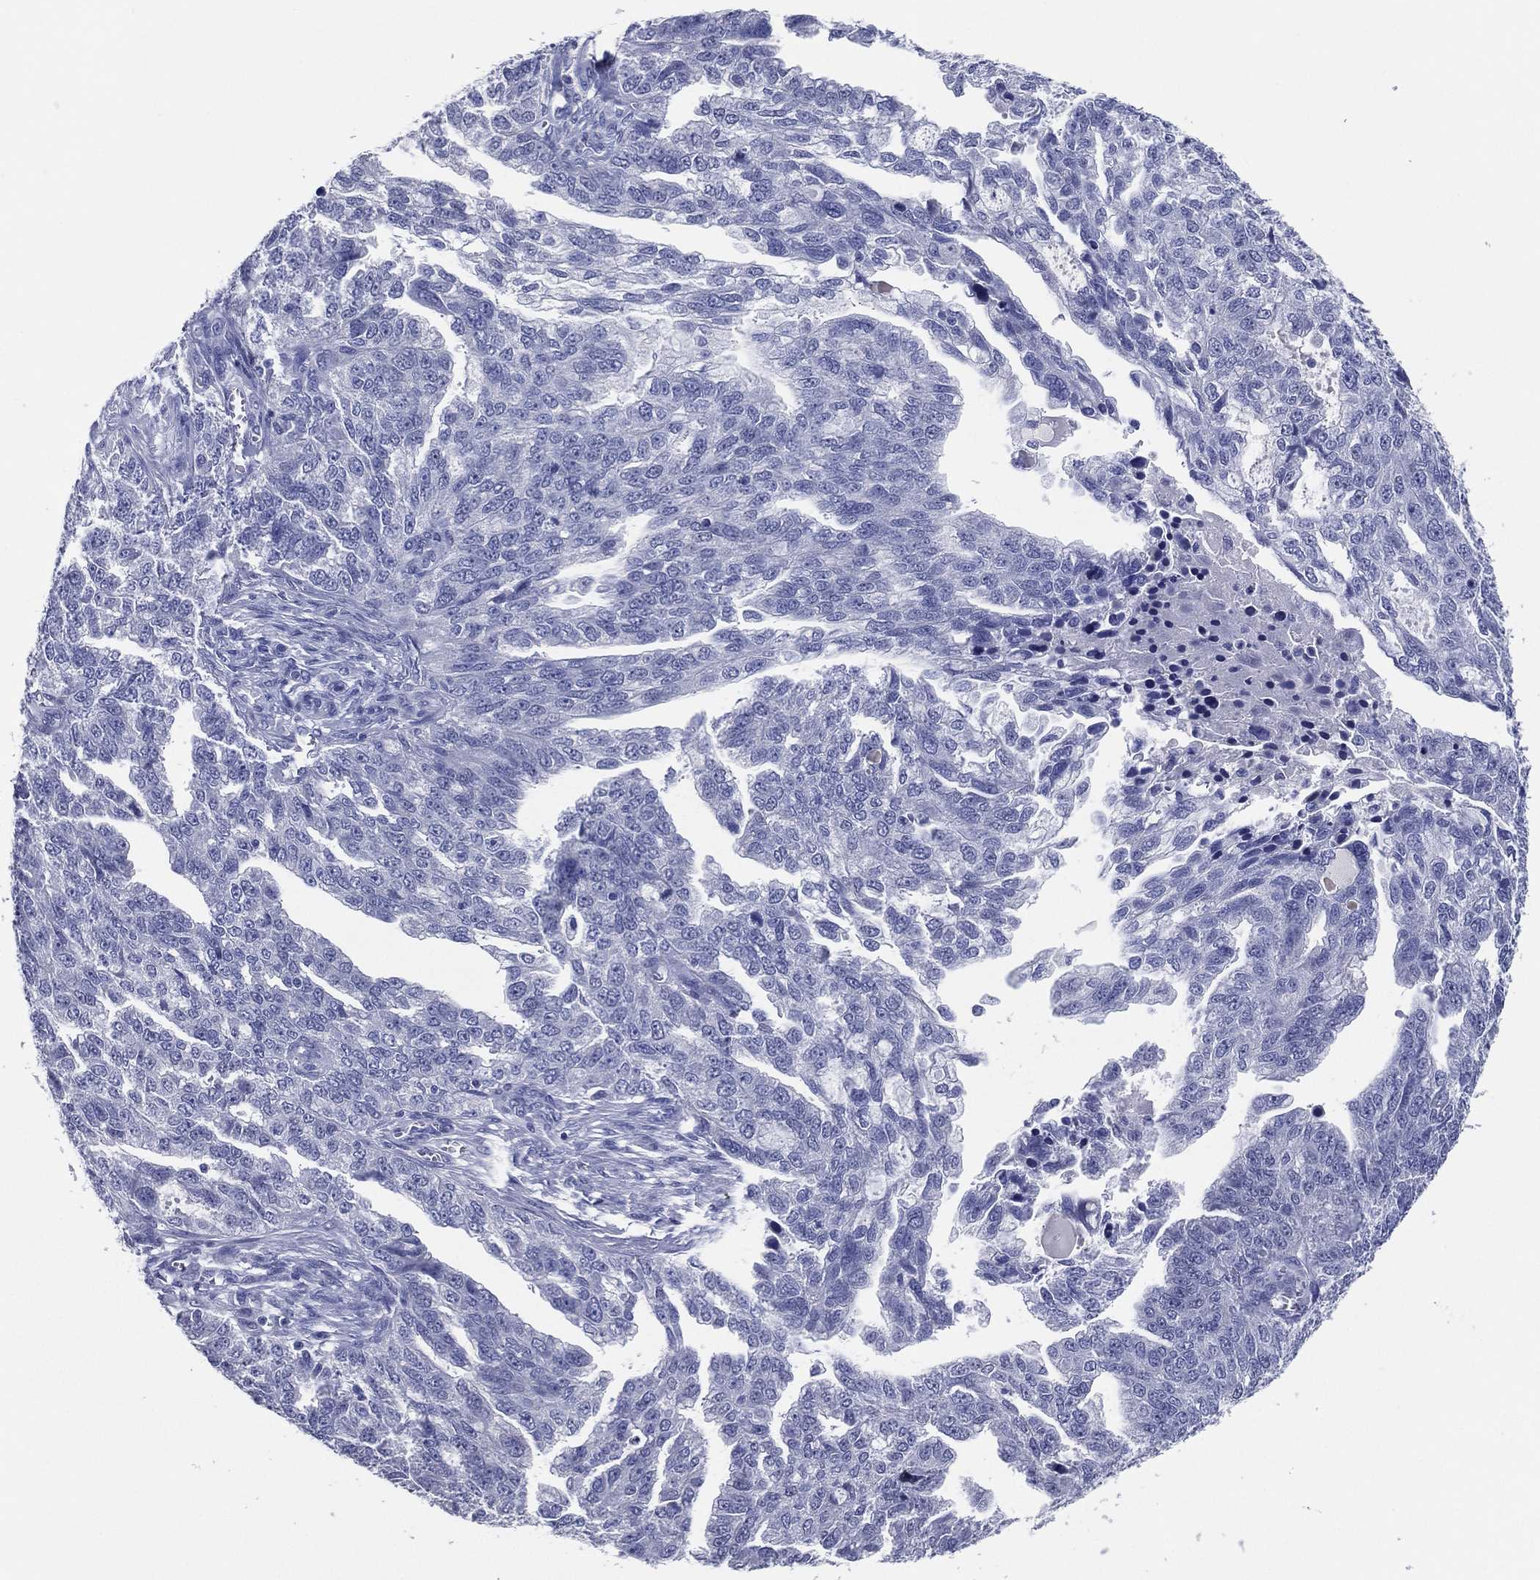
{"staining": {"intensity": "negative", "quantity": "none", "location": "none"}, "tissue": "ovarian cancer", "cell_type": "Tumor cells", "image_type": "cancer", "snomed": [{"axis": "morphology", "description": "Cystadenocarcinoma, serous, NOS"}, {"axis": "topography", "description": "Ovary"}], "caption": "This is an immunohistochemistry histopathology image of ovarian cancer (serous cystadenocarcinoma). There is no expression in tumor cells.", "gene": "TFAP2A", "patient": {"sex": "female", "age": 51}}